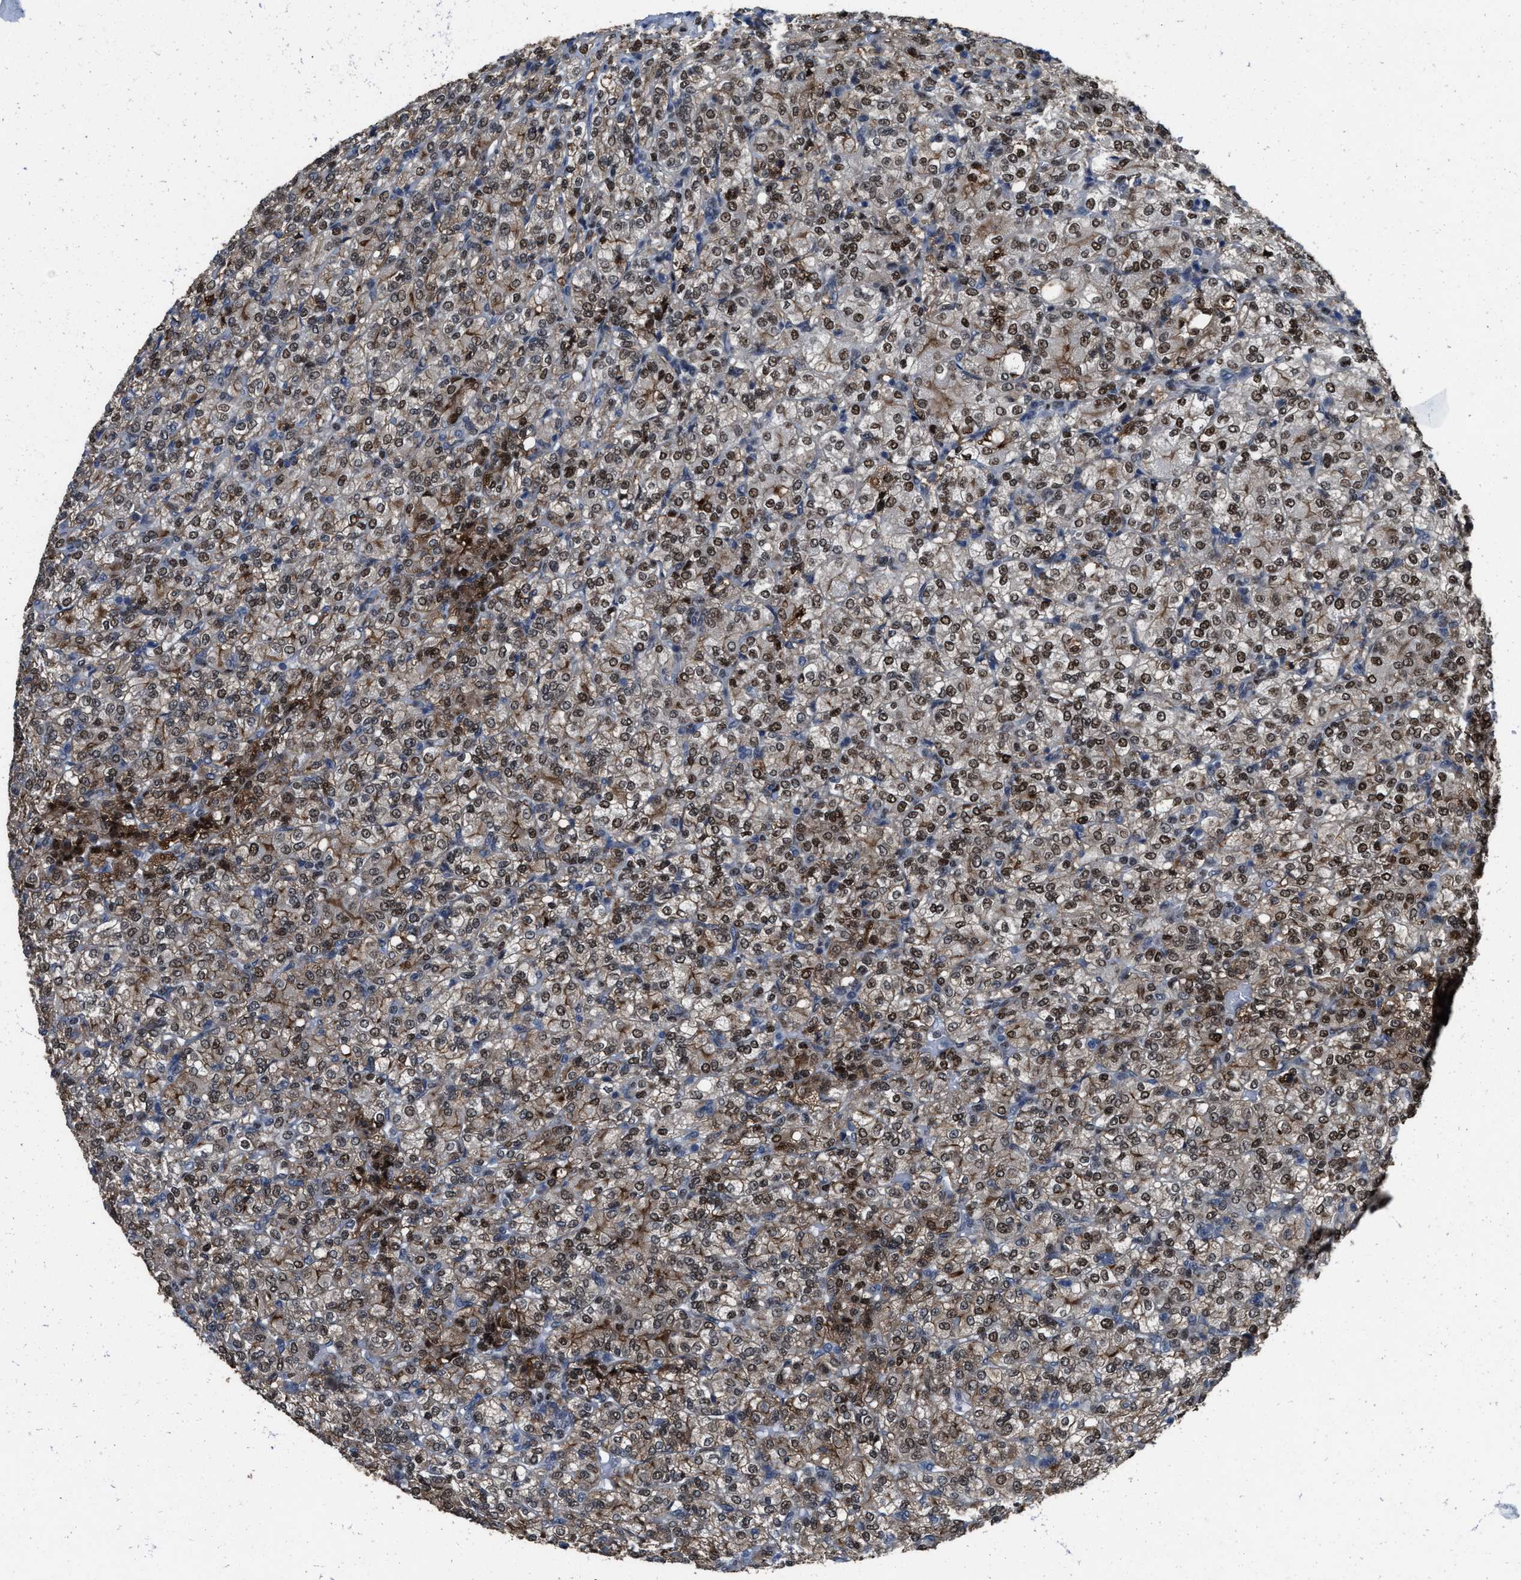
{"staining": {"intensity": "moderate", "quantity": ">75%", "location": "cytoplasmic/membranous,nuclear"}, "tissue": "renal cancer", "cell_type": "Tumor cells", "image_type": "cancer", "snomed": [{"axis": "morphology", "description": "Adenocarcinoma, NOS"}, {"axis": "topography", "description": "Kidney"}], "caption": "Tumor cells reveal medium levels of moderate cytoplasmic/membranous and nuclear staining in about >75% of cells in human renal cancer.", "gene": "ZNF20", "patient": {"sex": "male", "age": 77}}